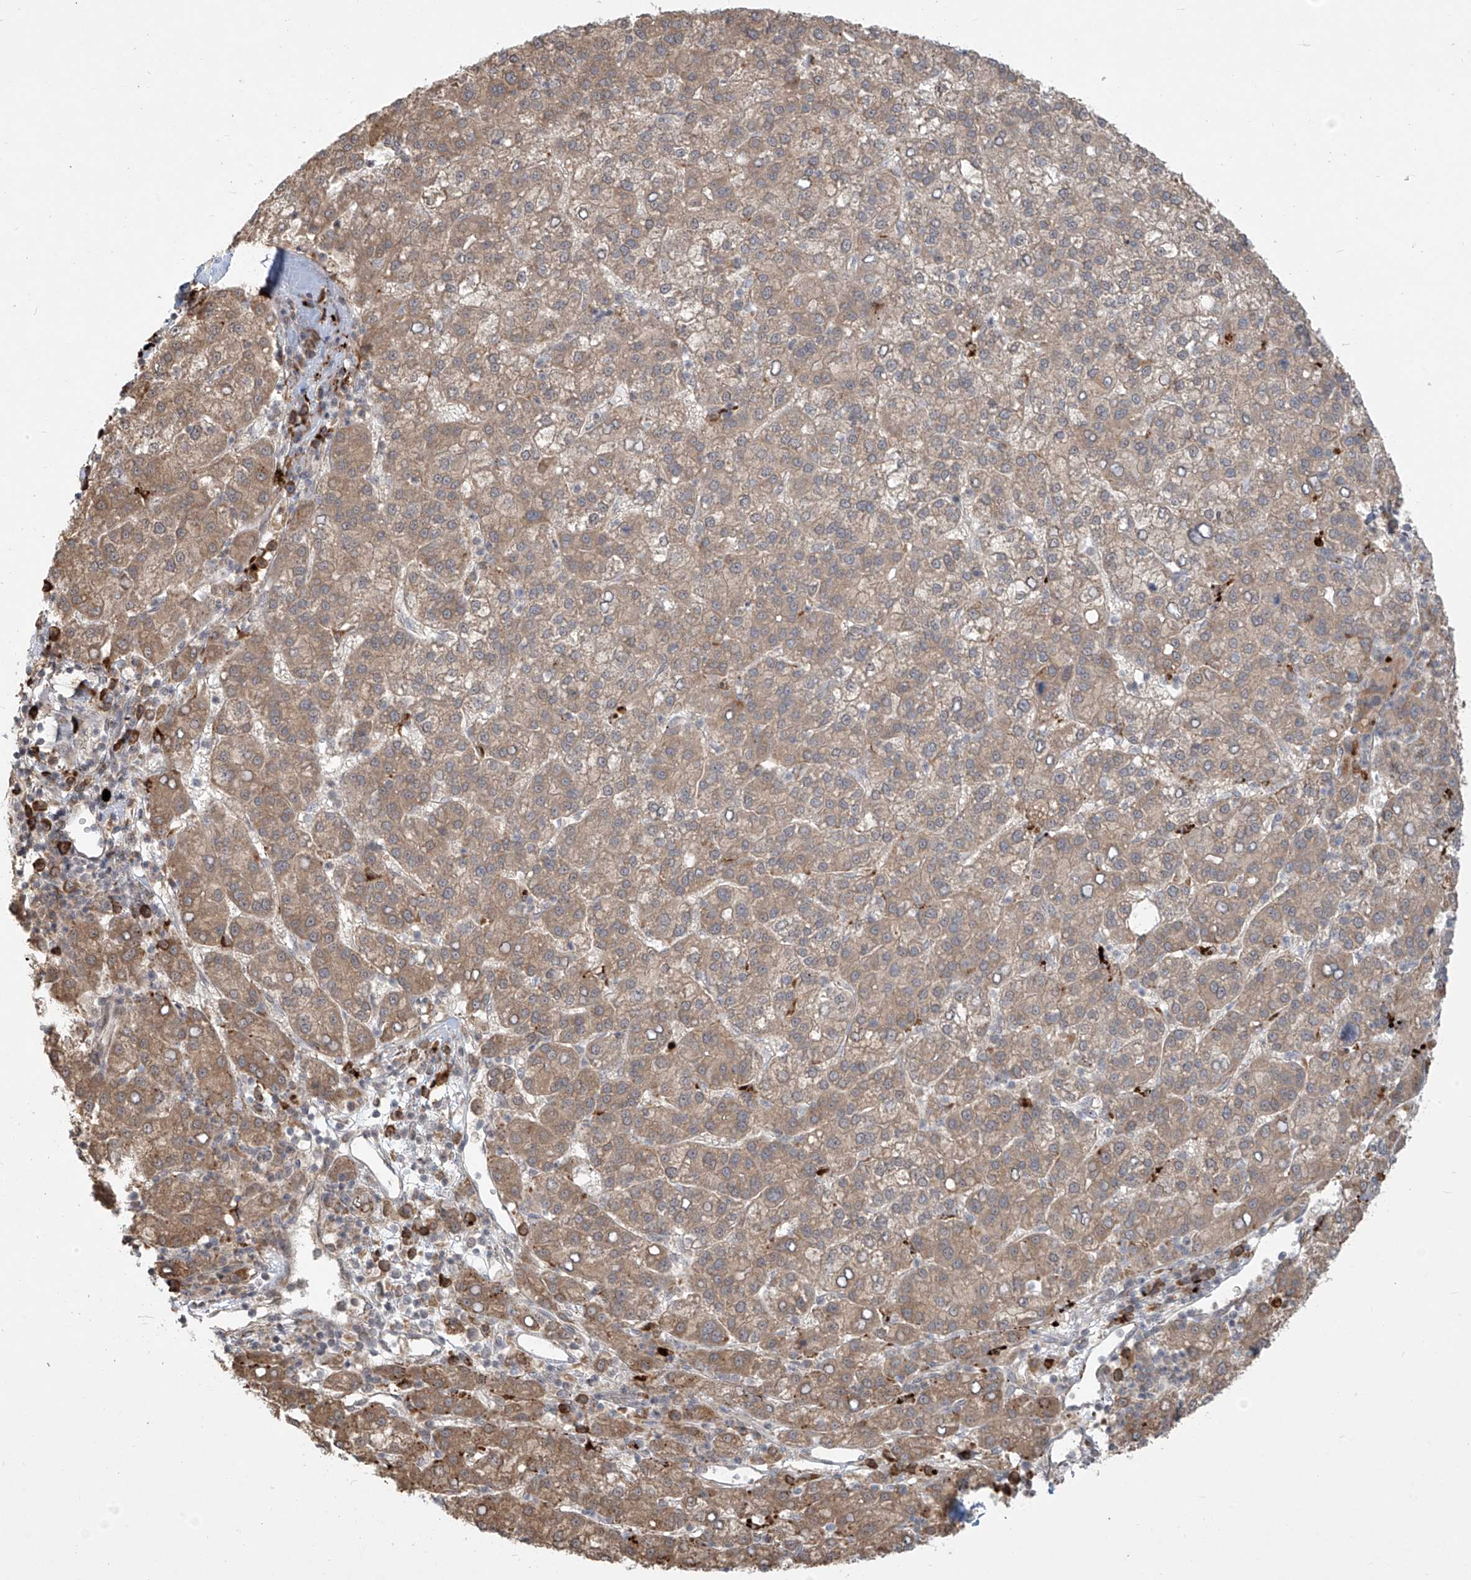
{"staining": {"intensity": "moderate", "quantity": ">75%", "location": "cytoplasmic/membranous"}, "tissue": "liver cancer", "cell_type": "Tumor cells", "image_type": "cancer", "snomed": [{"axis": "morphology", "description": "Carcinoma, Hepatocellular, NOS"}, {"axis": "topography", "description": "Liver"}], "caption": "Human liver cancer (hepatocellular carcinoma) stained with a brown dye exhibits moderate cytoplasmic/membranous positive expression in about >75% of tumor cells.", "gene": "PLEKHM3", "patient": {"sex": "female", "age": 58}}